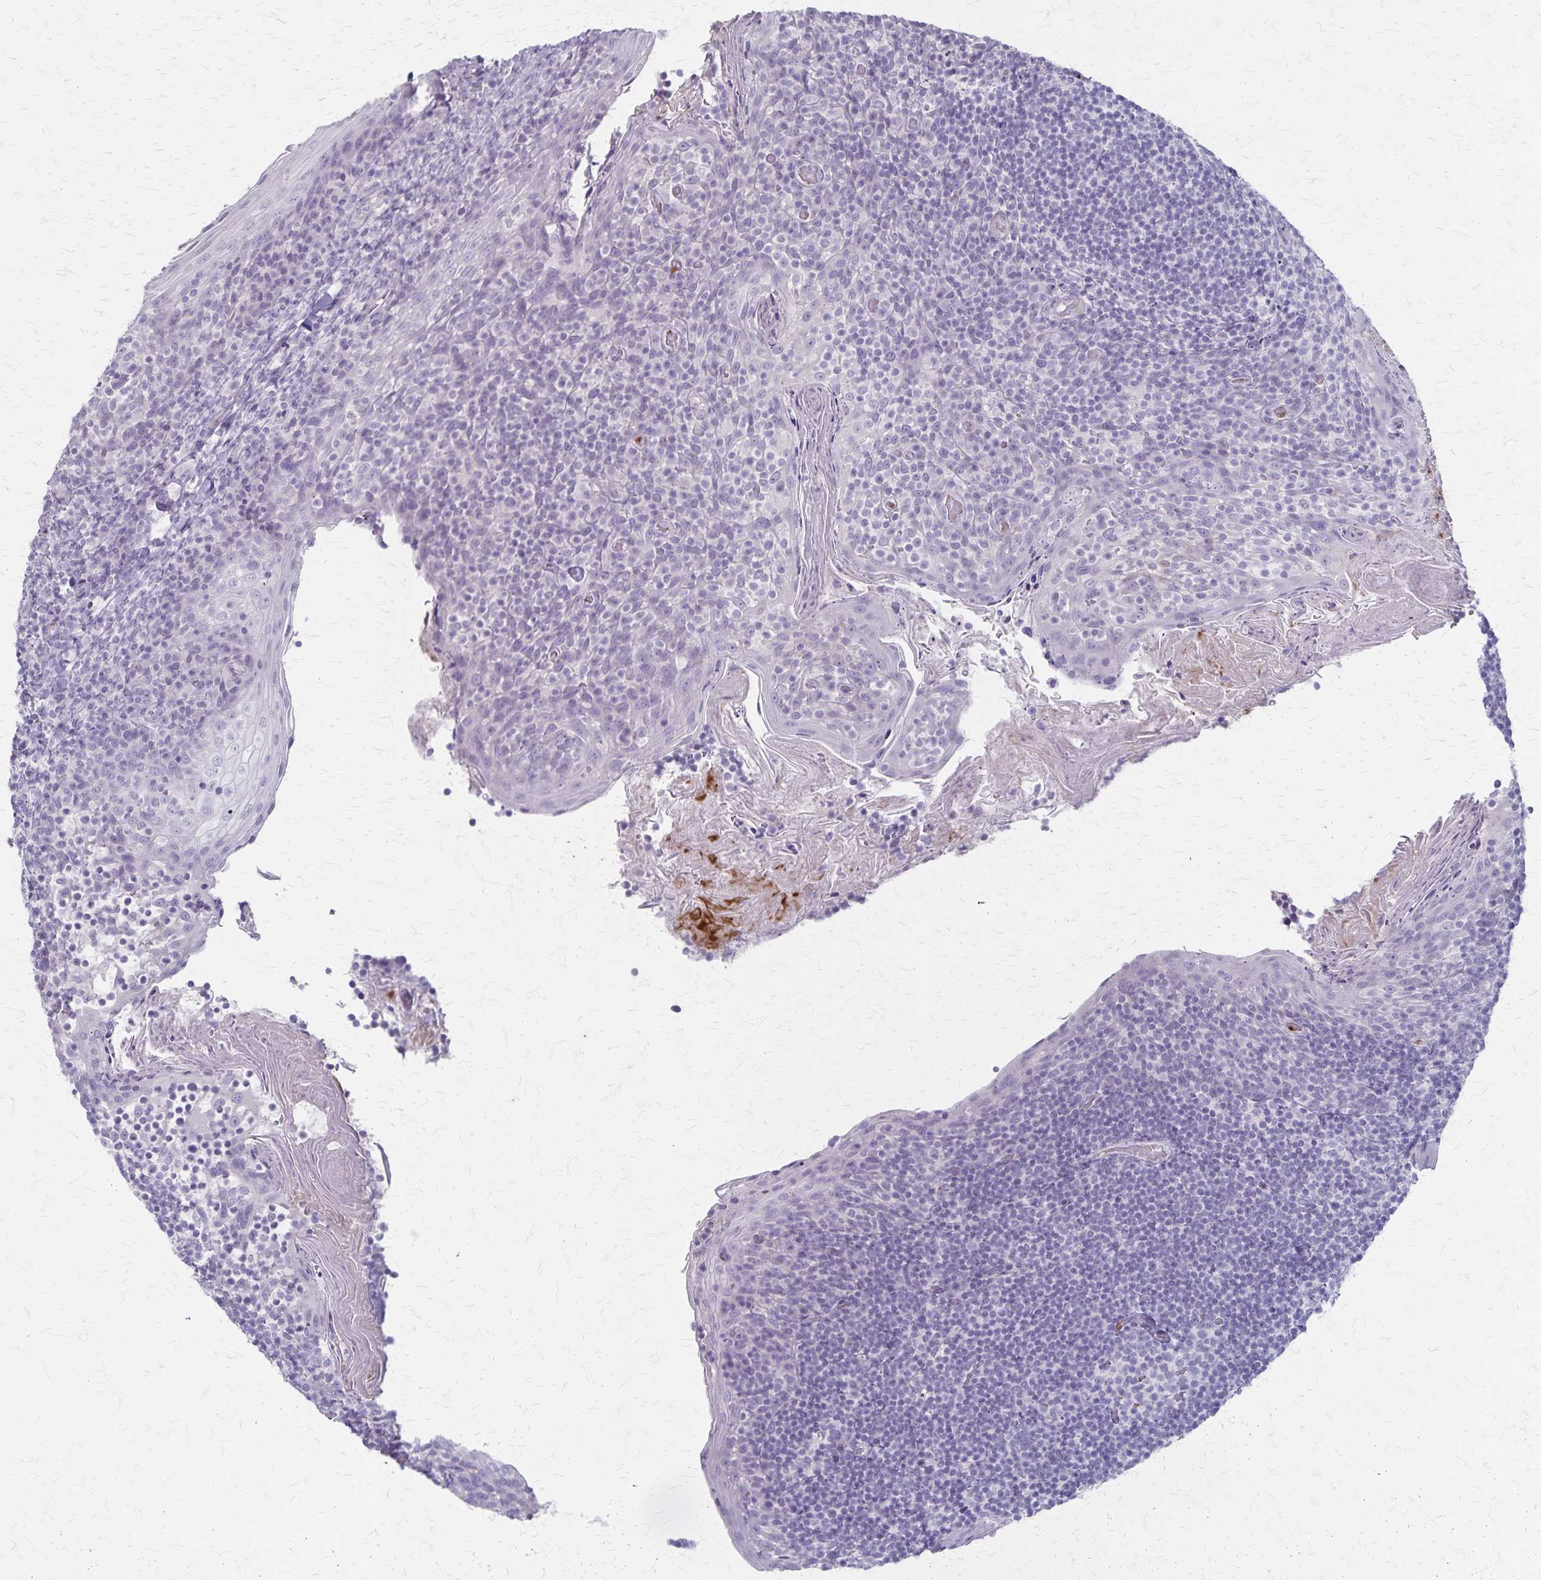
{"staining": {"intensity": "negative", "quantity": "none", "location": "none"}, "tissue": "tonsil", "cell_type": "Germinal center cells", "image_type": "normal", "snomed": [{"axis": "morphology", "description": "Normal tissue, NOS"}, {"axis": "topography", "description": "Tonsil"}], "caption": "DAB immunohistochemical staining of unremarkable human tonsil shows no significant staining in germinal center cells. (DAB (3,3'-diaminobenzidine) immunohistochemistry, high magnification).", "gene": "RASL10B", "patient": {"sex": "female", "age": 10}}